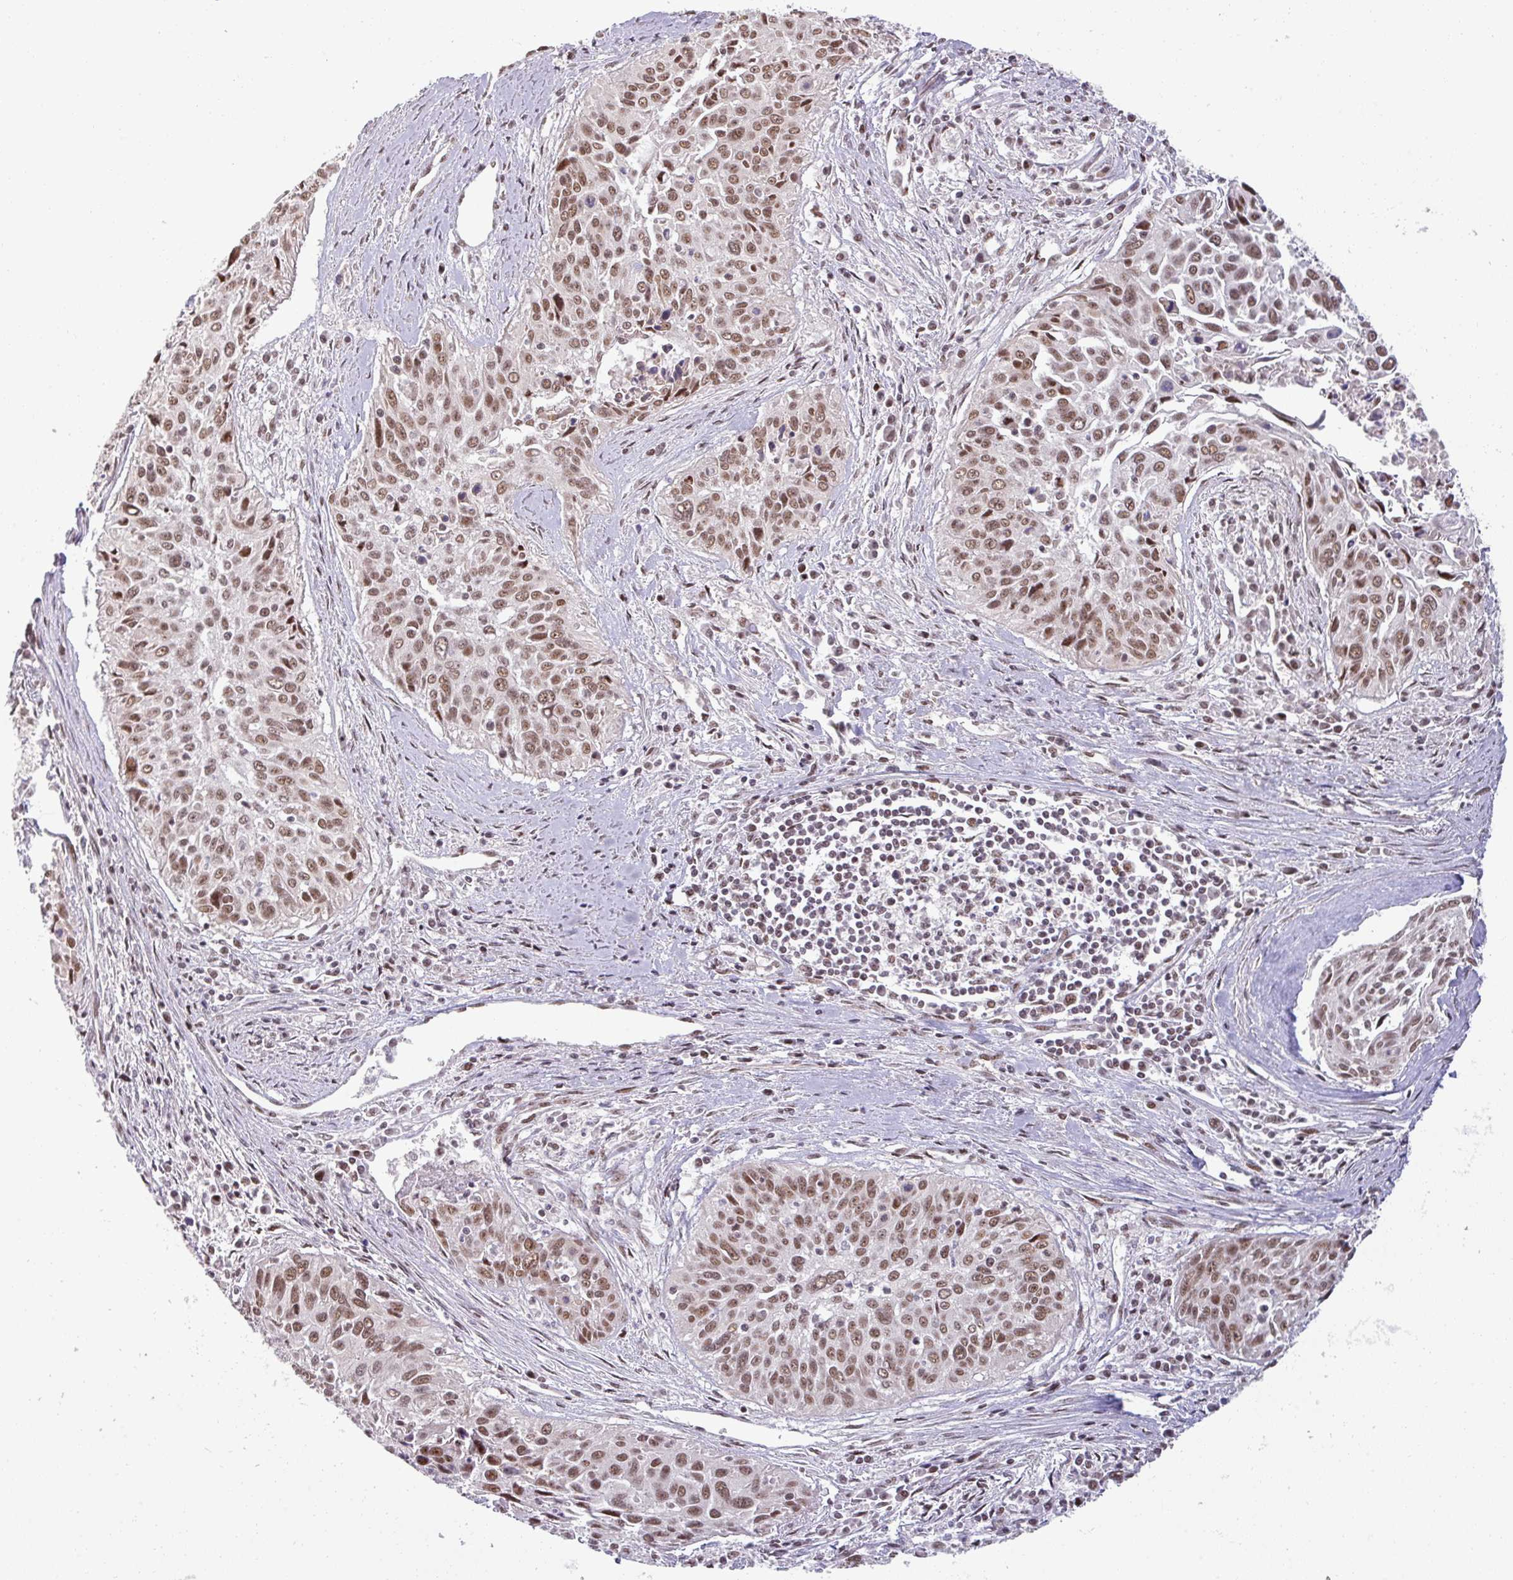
{"staining": {"intensity": "moderate", "quantity": ">75%", "location": "nuclear"}, "tissue": "cervical cancer", "cell_type": "Tumor cells", "image_type": "cancer", "snomed": [{"axis": "morphology", "description": "Squamous cell carcinoma, NOS"}, {"axis": "topography", "description": "Cervix"}], "caption": "Protein positivity by immunohistochemistry (IHC) exhibits moderate nuclear staining in about >75% of tumor cells in cervical squamous cell carcinoma. The staining is performed using DAB (3,3'-diaminobenzidine) brown chromogen to label protein expression. The nuclei are counter-stained blue using hematoxylin.", "gene": "PTPN20", "patient": {"sex": "female", "age": 55}}